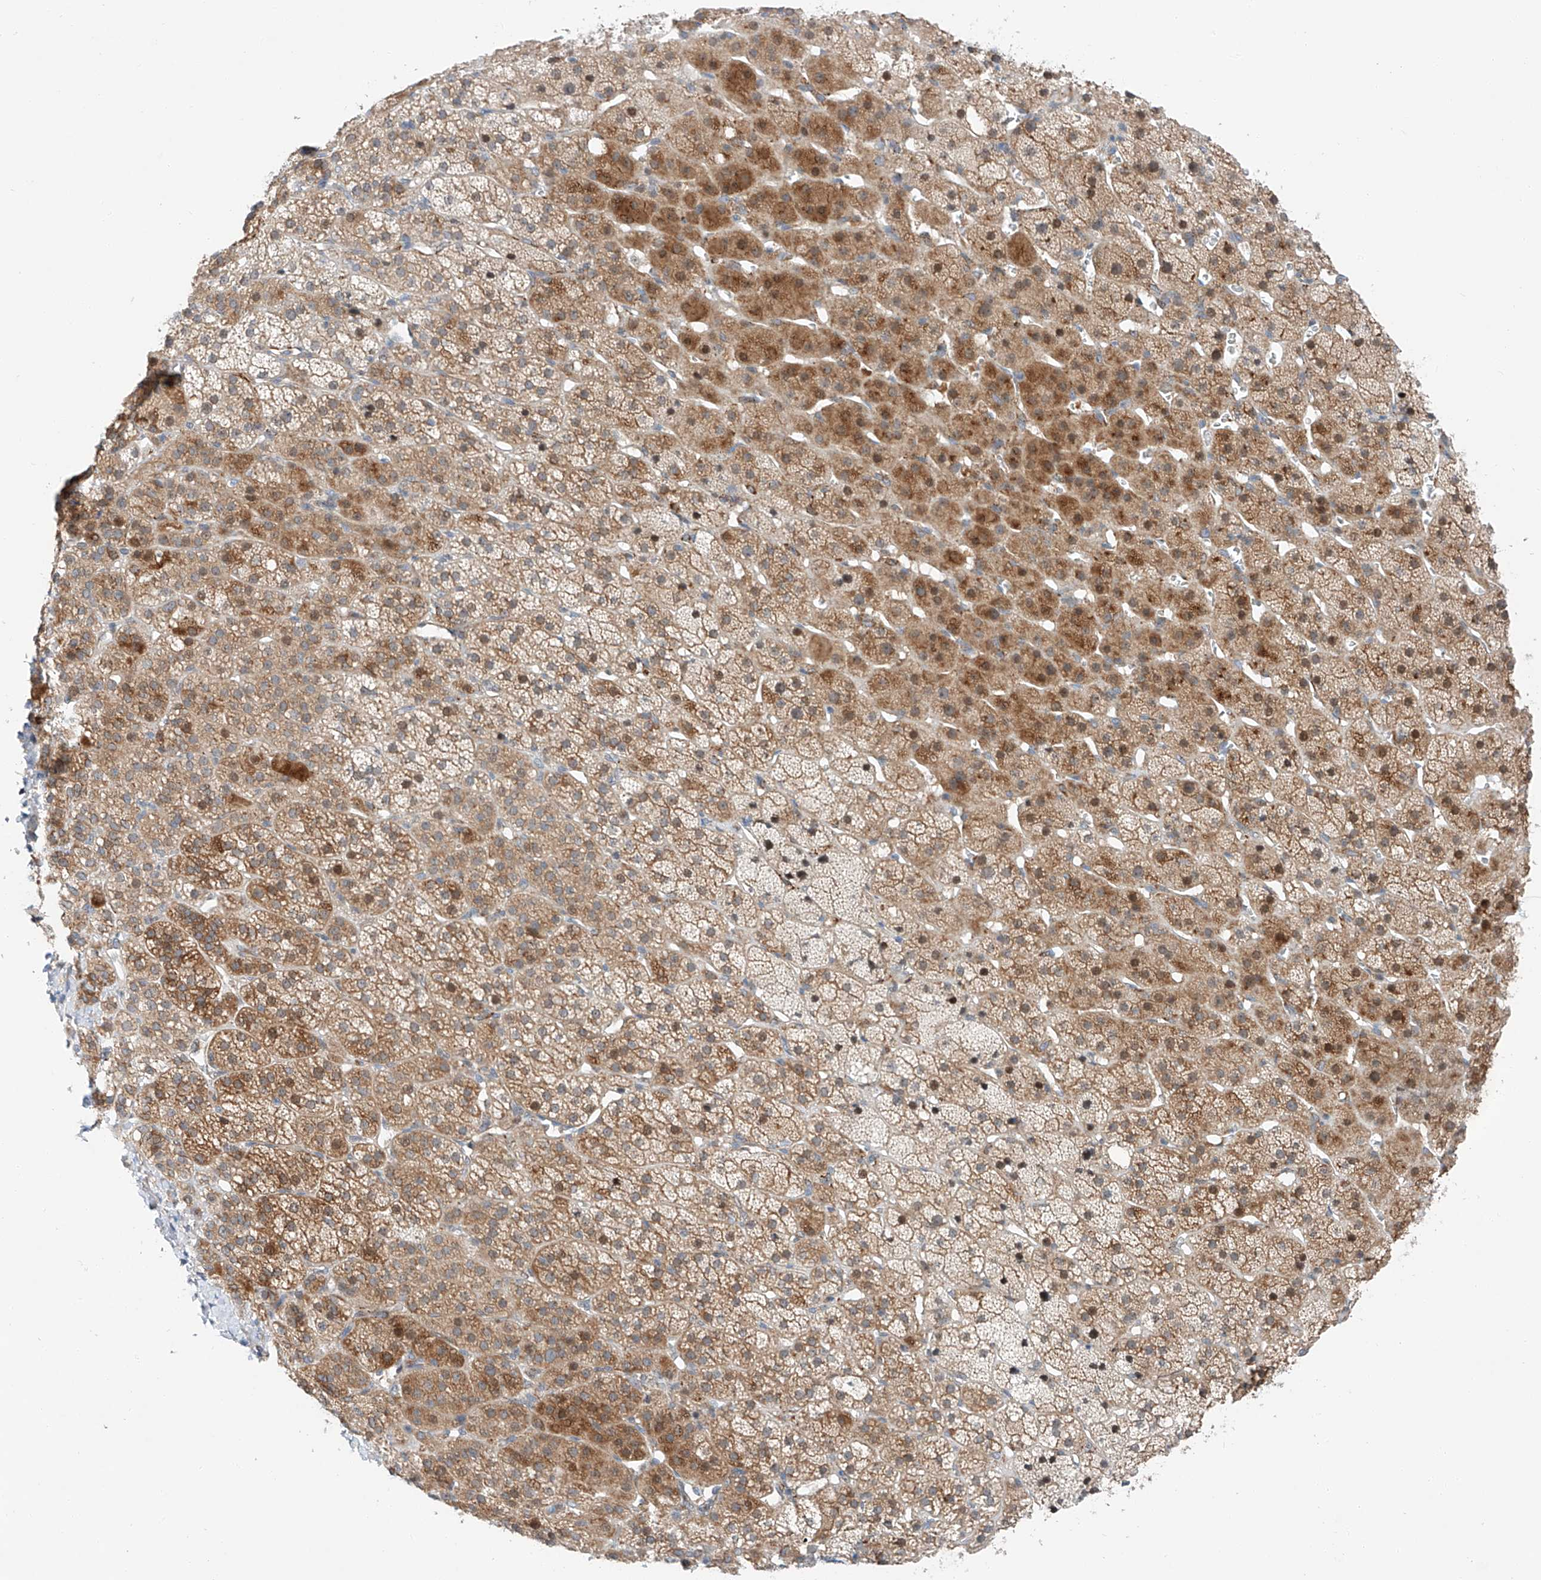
{"staining": {"intensity": "moderate", "quantity": "25%-75%", "location": "cytoplasmic/membranous,nuclear"}, "tissue": "adrenal gland", "cell_type": "Glandular cells", "image_type": "normal", "snomed": [{"axis": "morphology", "description": "Normal tissue, NOS"}, {"axis": "topography", "description": "Adrenal gland"}], "caption": "The image exhibits staining of benign adrenal gland, revealing moderate cytoplasmic/membranous,nuclear protein staining (brown color) within glandular cells.", "gene": "CLDND1", "patient": {"sex": "female", "age": 57}}